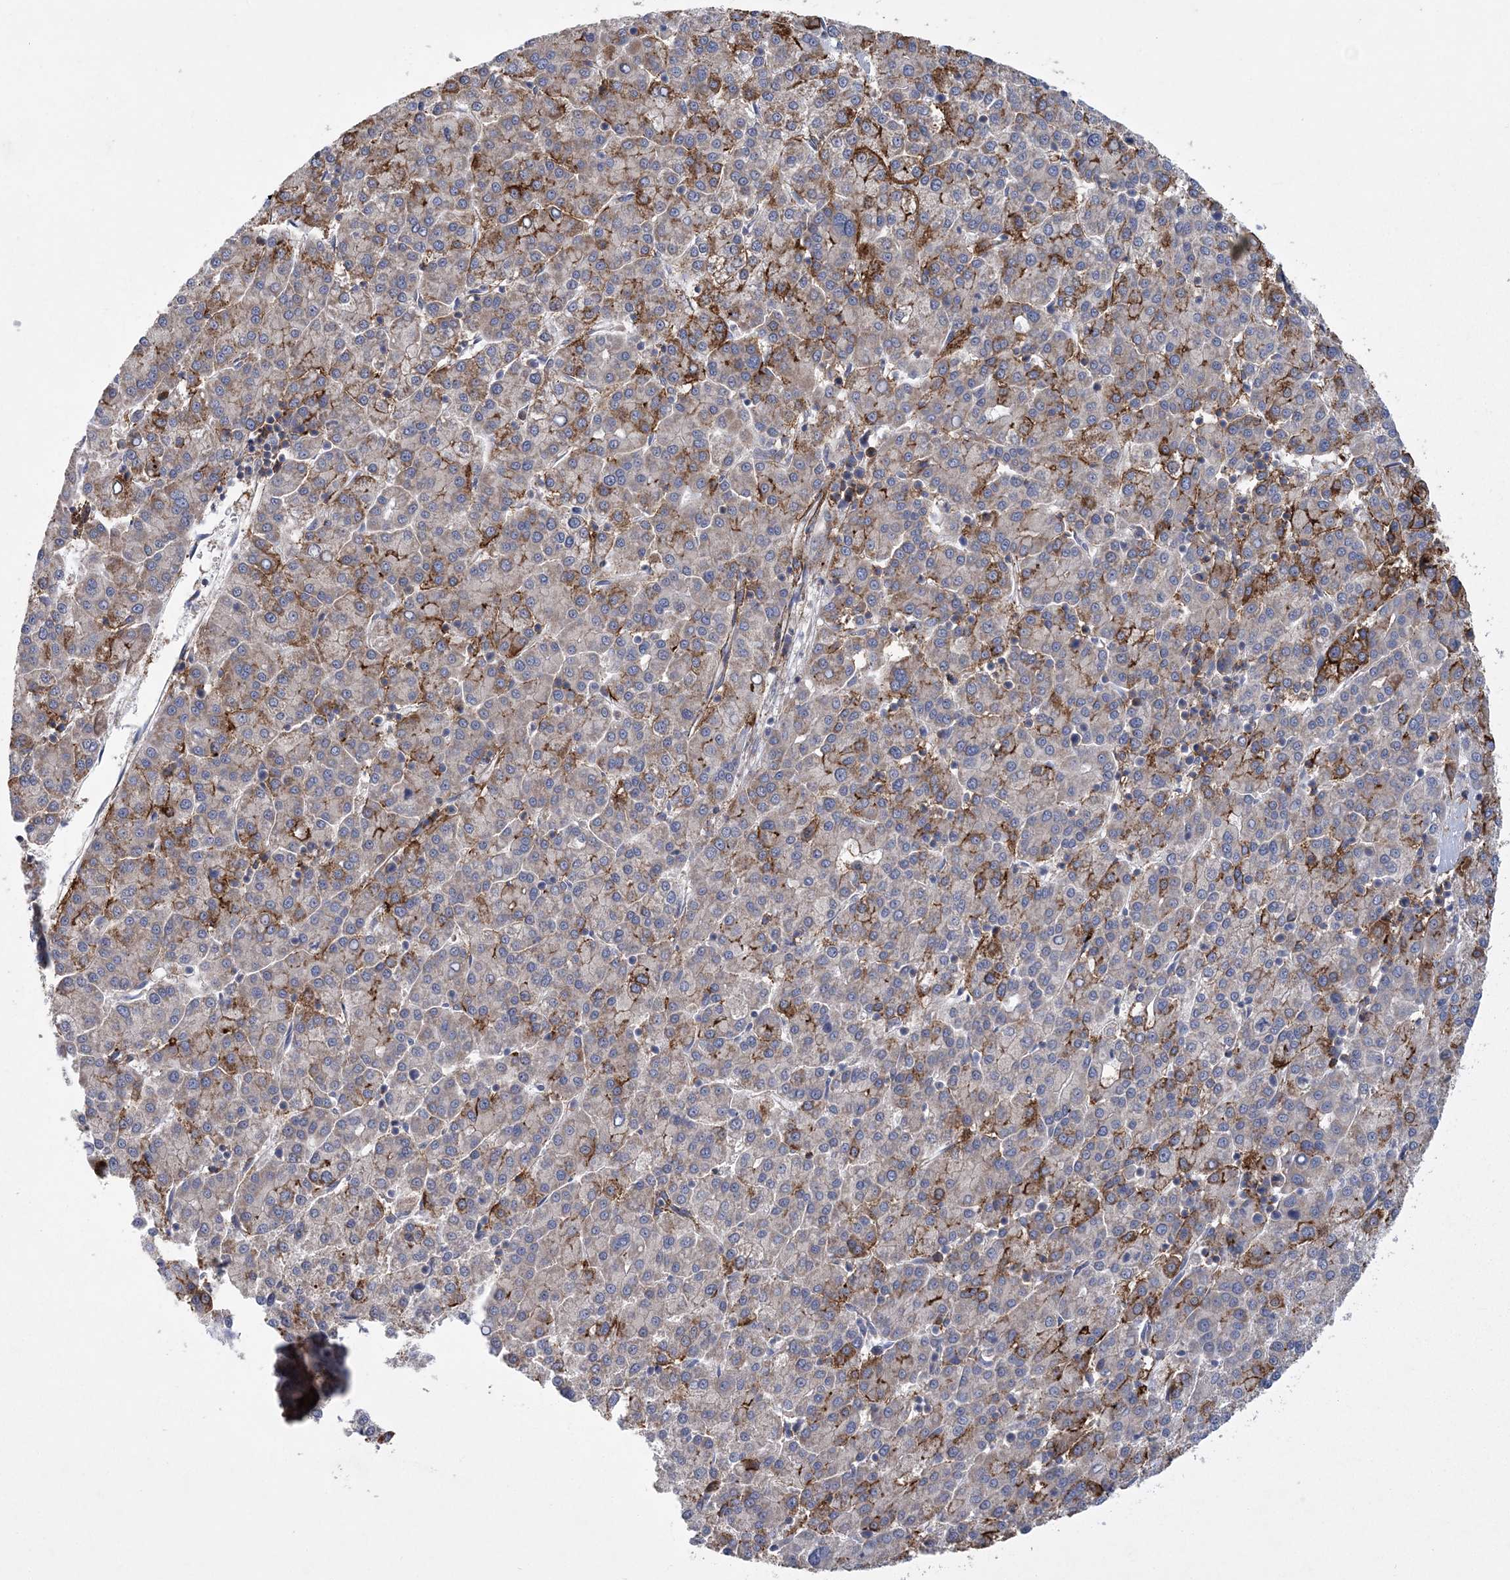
{"staining": {"intensity": "moderate", "quantity": "<25%", "location": "cytoplasmic/membranous"}, "tissue": "liver cancer", "cell_type": "Tumor cells", "image_type": "cancer", "snomed": [{"axis": "morphology", "description": "Carcinoma, Hepatocellular, NOS"}, {"axis": "topography", "description": "Liver"}], "caption": "A photomicrograph showing moderate cytoplasmic/membranous staining in approximately <25% of tumor cells in hepatocellular carcinoma (liver), as visualized by brown immunohistochemical staining.", "gene": "ARSJ", "patient": {"sex": "female", "age": 58}}